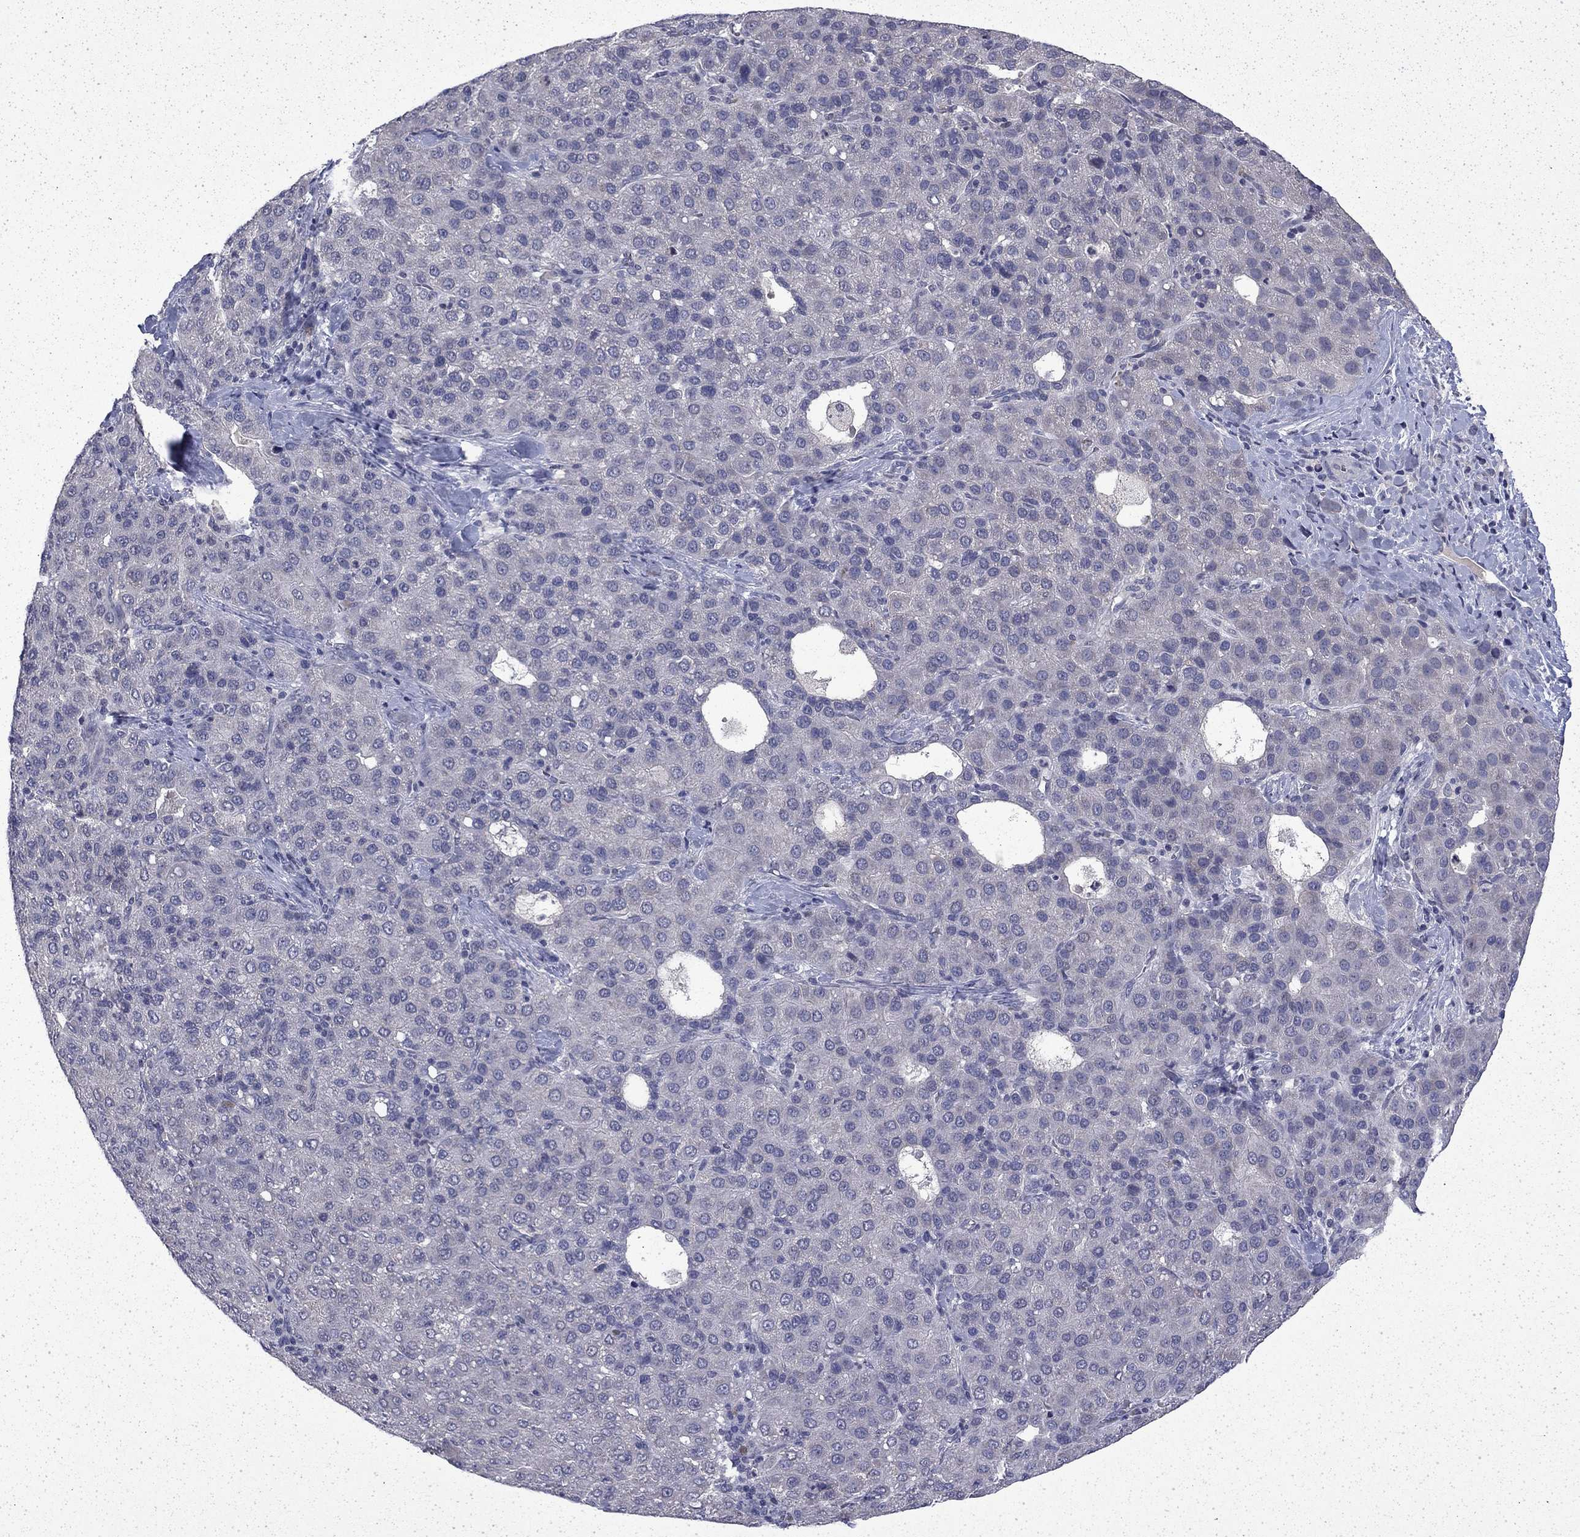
{"staining": {"intensity": "negative", "quantity": "none", "location": "none"}, "tissue": "liver cancer", "cell_type": "Tumor cells", "image_type": "cancer", "snomed": [{"axis": "morphology", "description": "Carcinoma, Hepatocellular, NOS"}, {"axis": "topography", "description": "Liver"}], "caption": "DAB immunohistochemical staining of liver hepatocellular carcinoma exhibits no significant staining in tumor cells.", "gene": "CHAT", "patient": {"sex": "male", "age": 65}}